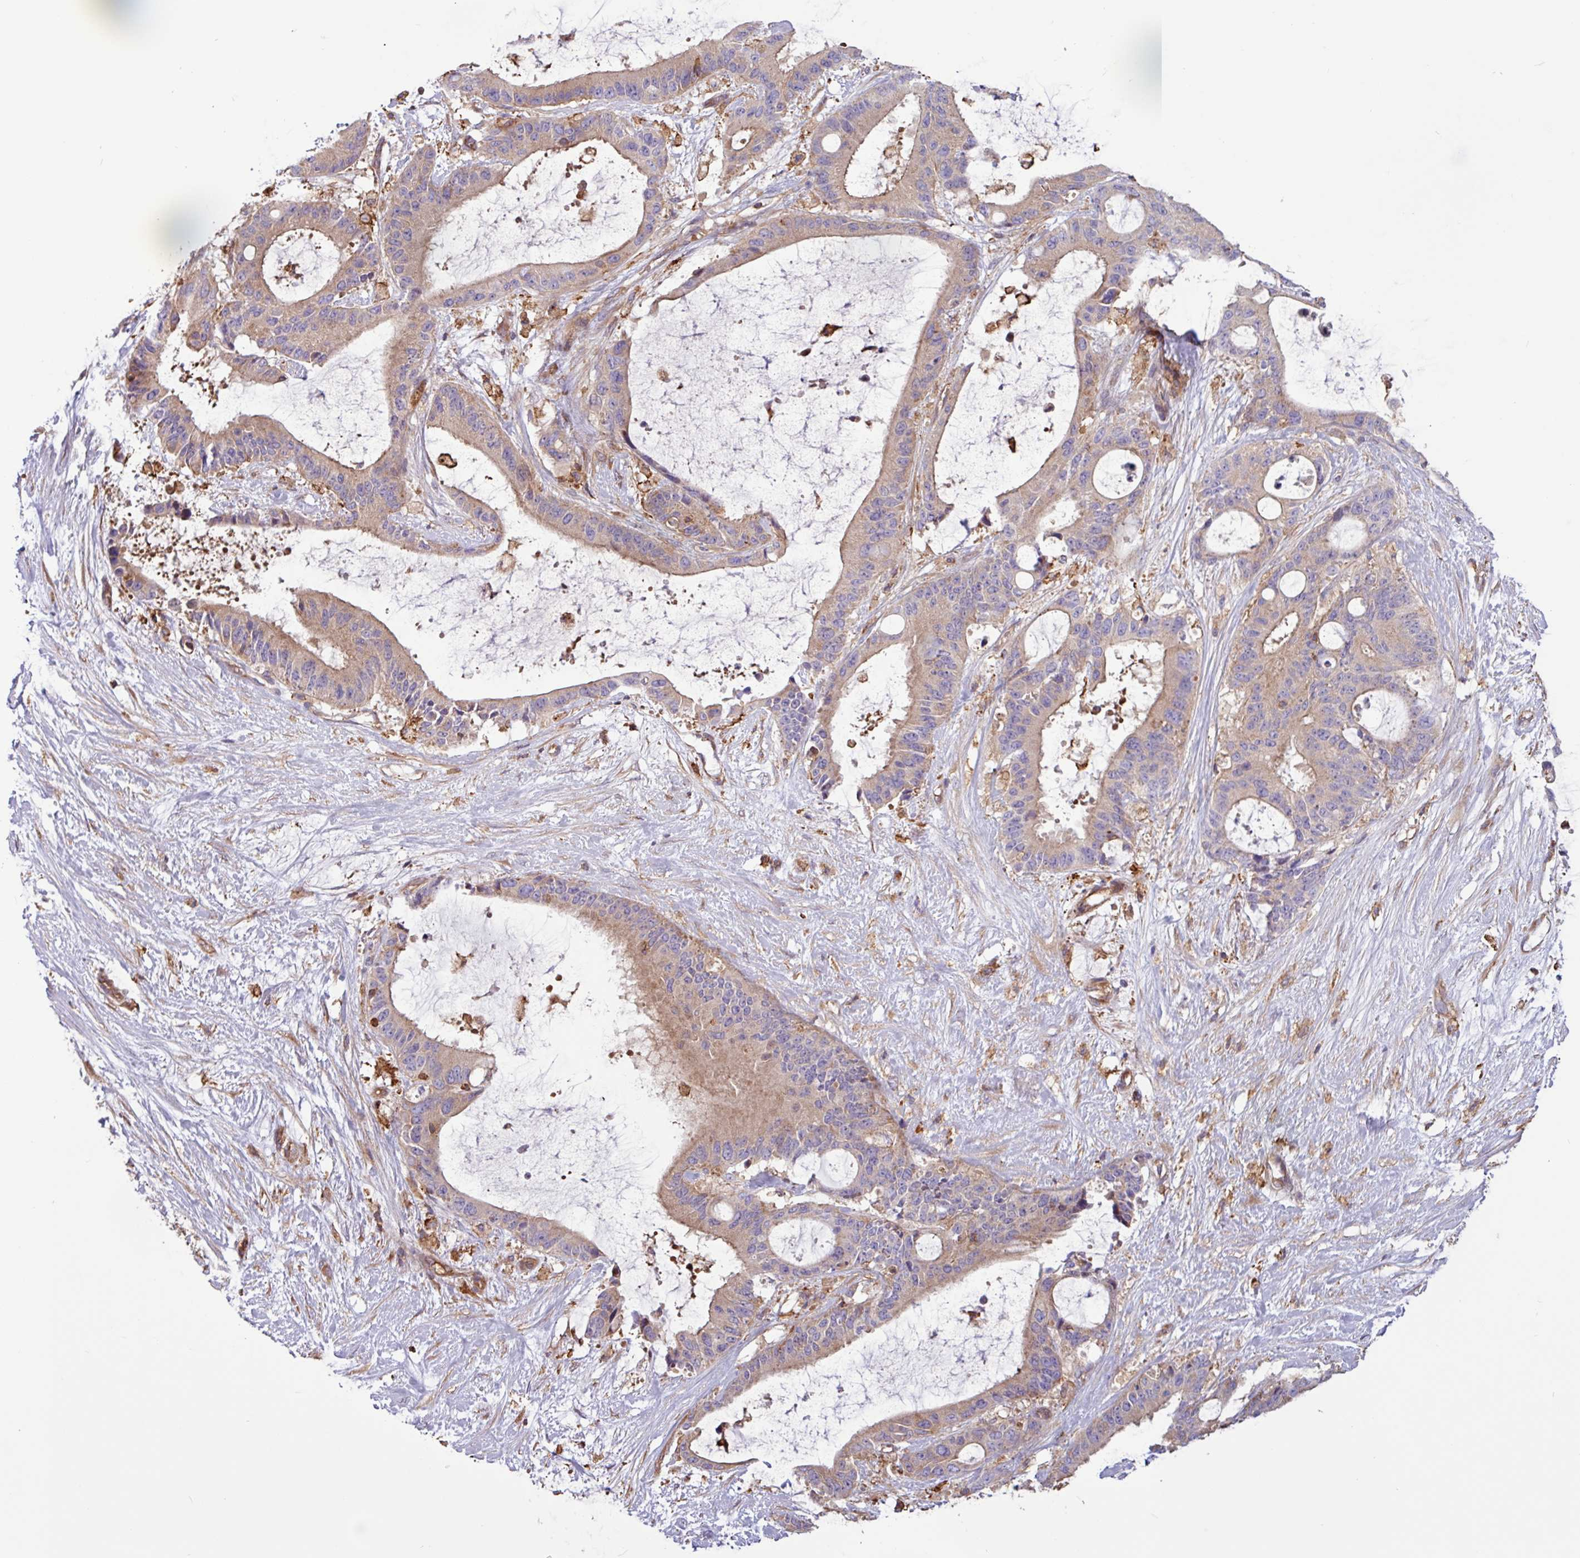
{"staining": {"intensity": "weak", "quantity": "25%-75%", "location": "cytoplasmic/membranous"}, "tissue": "liver cancer", "cell_type": "Tumor cells", "image_type": "cancer", "snomed": [{"axis": "morphology", "description": "Normal tissue, NOS"}, {"axis": "morphology", "description": "Cholangiocarcinoma"}, {"axis": "topography", "description": "Liver"}, {"axis": "topography", "description": "Peripheral nerve tissue"}], "caption": "Protein analysis of liver cholangiocarcinoma tissue exhibits weak cytoplasmic/membranous staining in about 25%-75% of tumor cells.", "gene": "ACTR3", "patient": {"sex": "female", "age": 73}}